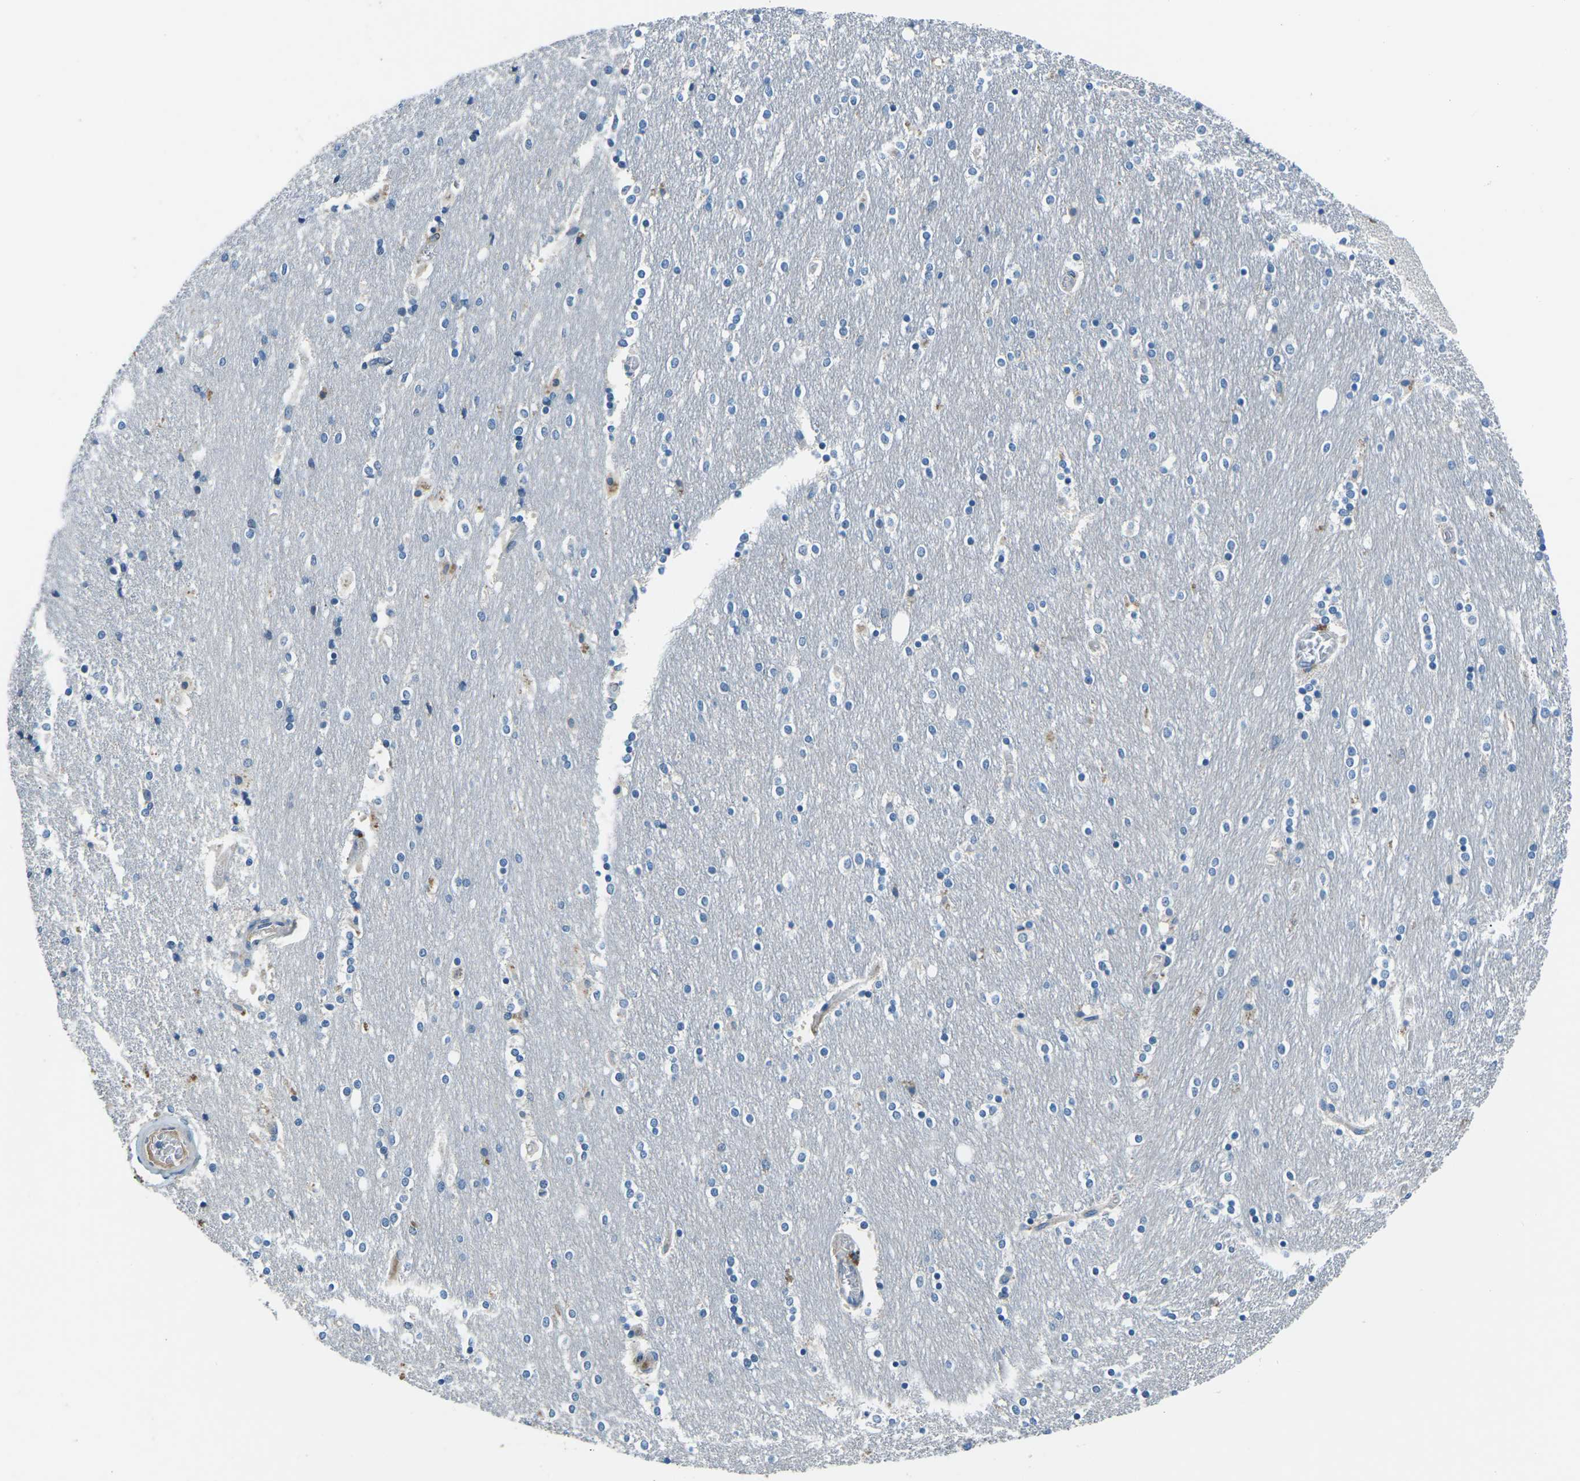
{"staining": {"intensity": "negative", "quantity": "none", "location": "none"}, "tissue": "caudate", "cell_type": "Glial cells", "image_type": "normal", "snomed": [{"axis": "morphology", "description": "Normal tissue, NOS"}, {"axis": "topography", "description": "Lateral ventricle wall"}], "caption": "Immunohistochemistry (IHC) micrograph of normal caudate: caudate stained with DAB (3,3'-diaminobenzidine) shows no significant protein positivity in glial cells. The staining is performed using DAB brown chromogen with nuclei counter-stained in using hematoxylin.", "gene": "CD1D", "patient": {"sex": "female", "age": 54}}